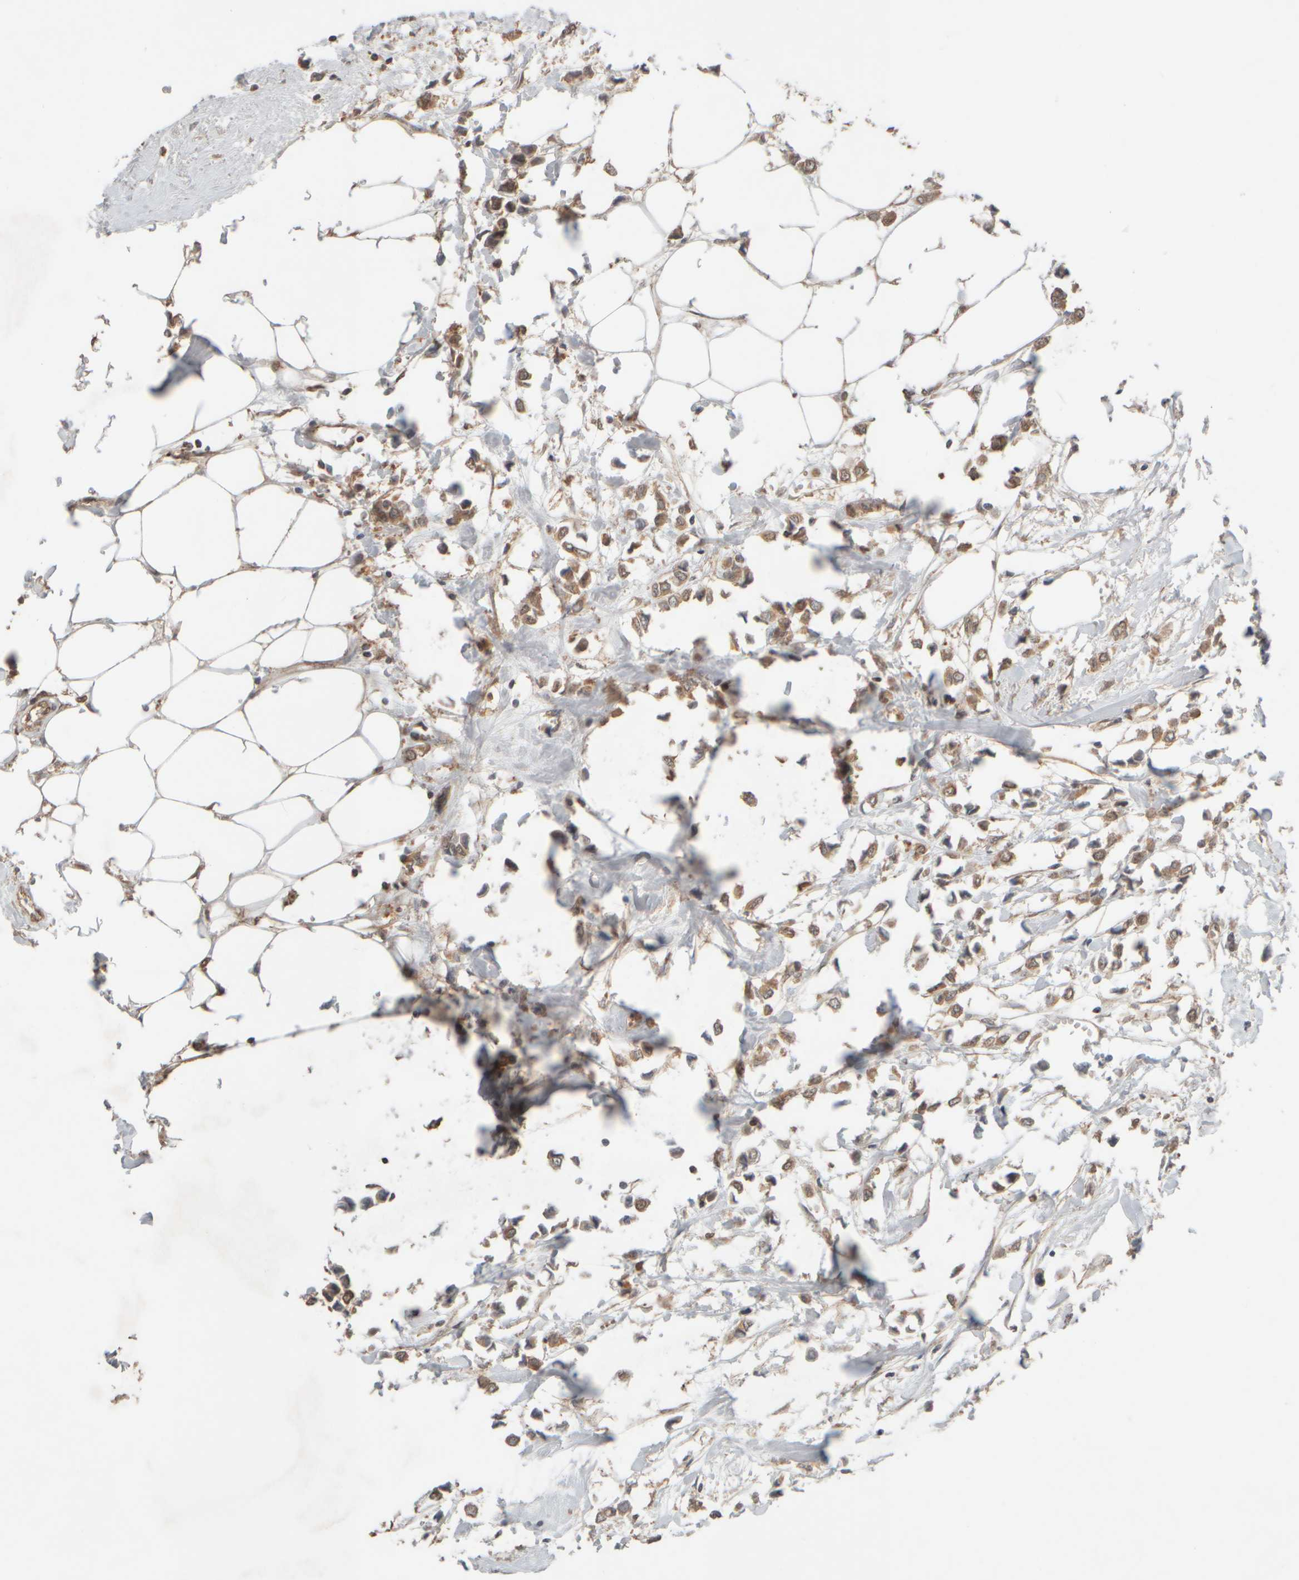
{"staining": {"intensity": "moderate", "quantity": ">75%", "location": "cytoplasmic/membranous"}, "tissue": "breast cancer", "cell_type": "Tumor cells", "image_type": "cancer", "snomed": [{"axis": "morphology", "description": "Lobular carcinoma"}, {"axis": "topography", "description": "Breast"}], "caption": "IHC photomicrograph of human breast cancer (lobular carcinoma) stained for a protein (brown), which demonstrates medium levels of moderate cytoplasmic/membranous expression in about >75% of tumor cells.", "gene": "EIF2B3", "patient": {"sex": "female", "age": 51}}